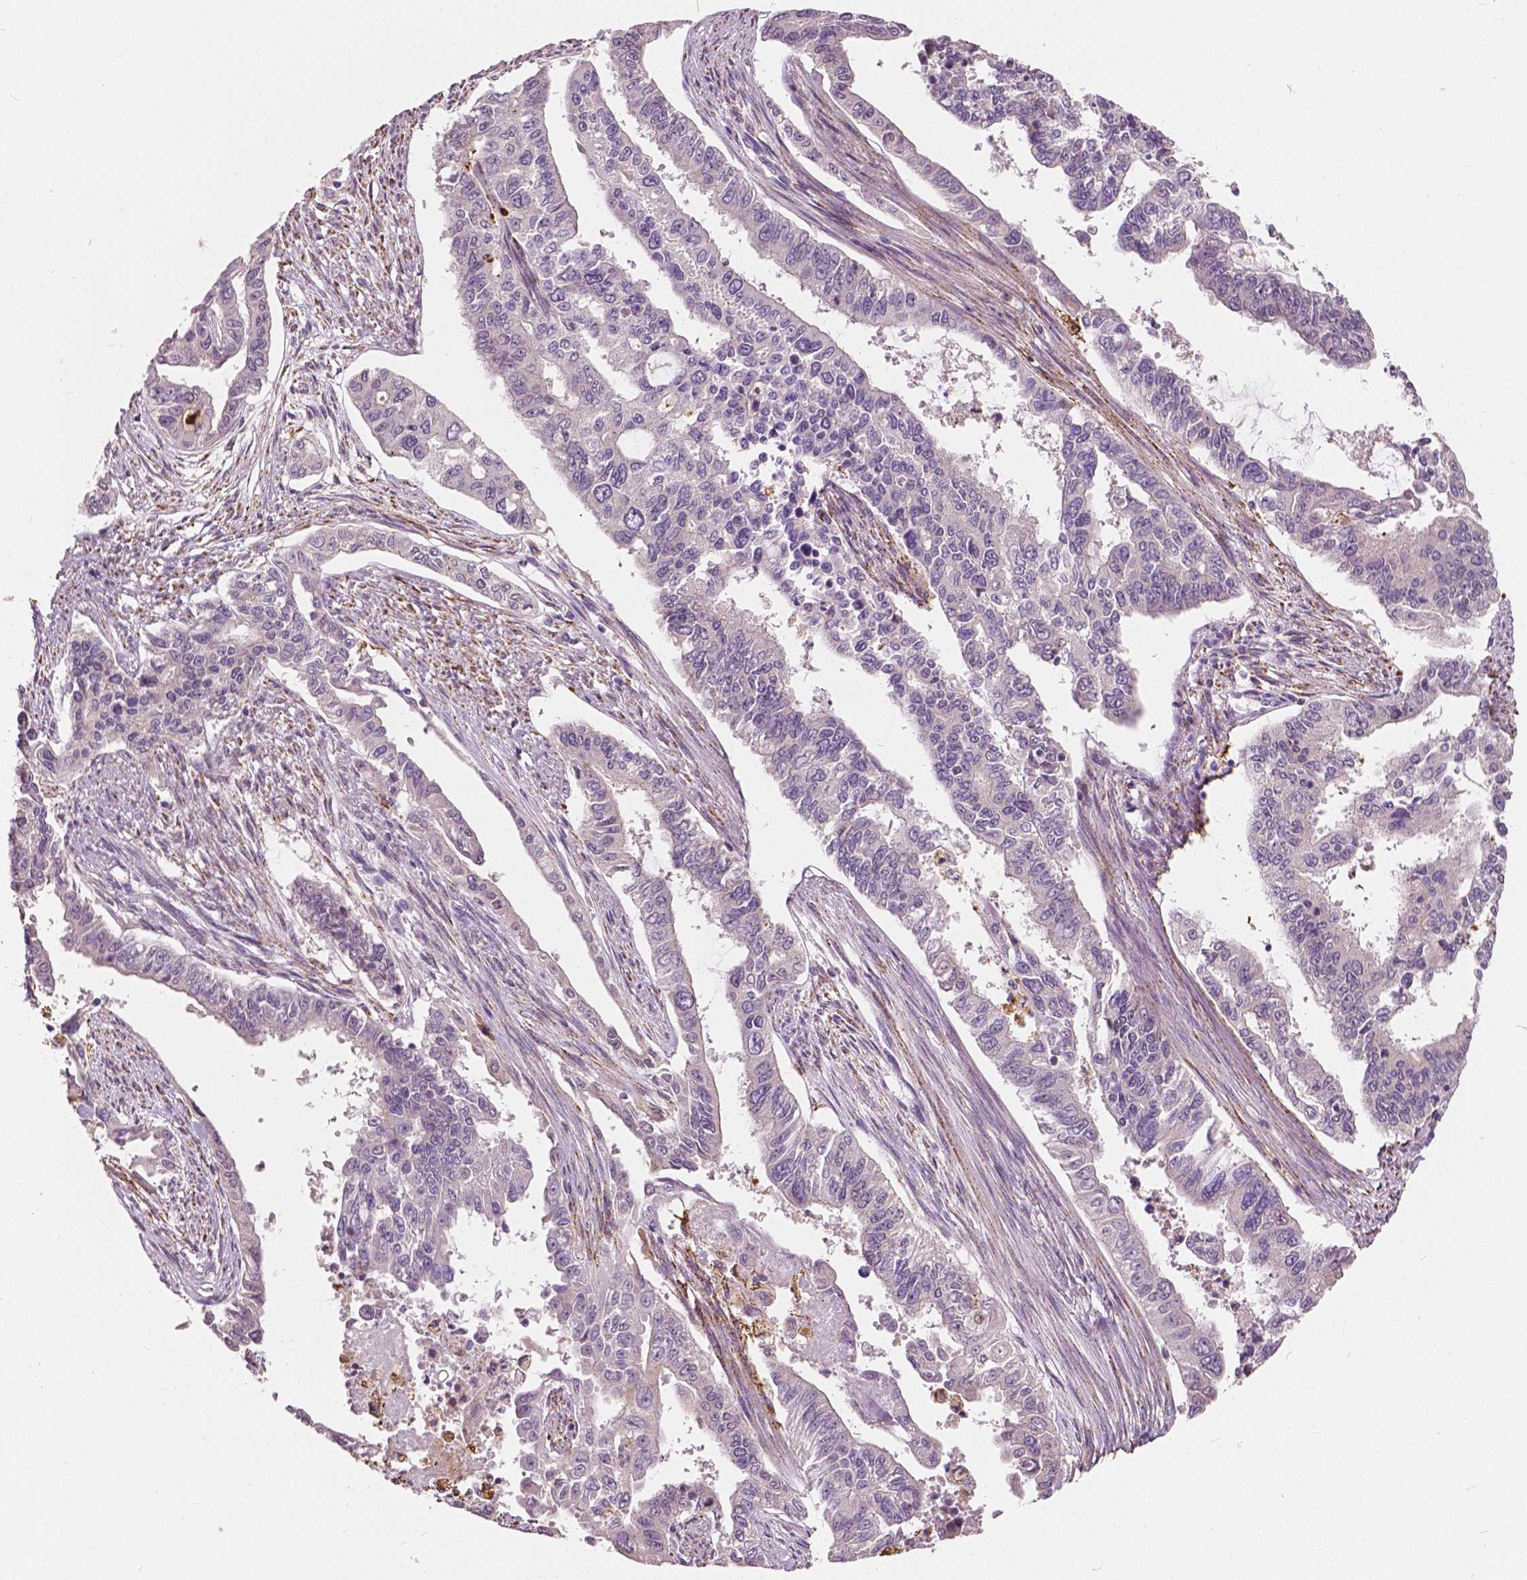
{"staining": {"intensity": "negative", "quantity": "none", "location": "none"}, "tissue": "endometrial cancer", "cell_type": "Tumor cells", "image_type": "cancer", "snomed": [{"axis": "morphology", "description": "Adenocarcinoma, NOS"}, {"axis": "topography", "description": "Uterus"}], "caption": "IHC micrograph of human endometrial adenocarcinoma stained for a protein (brown), which reveals no positivity in tumor cells.", "gene": "DLX6", "patient": {"sex": "female", "age": 59}}